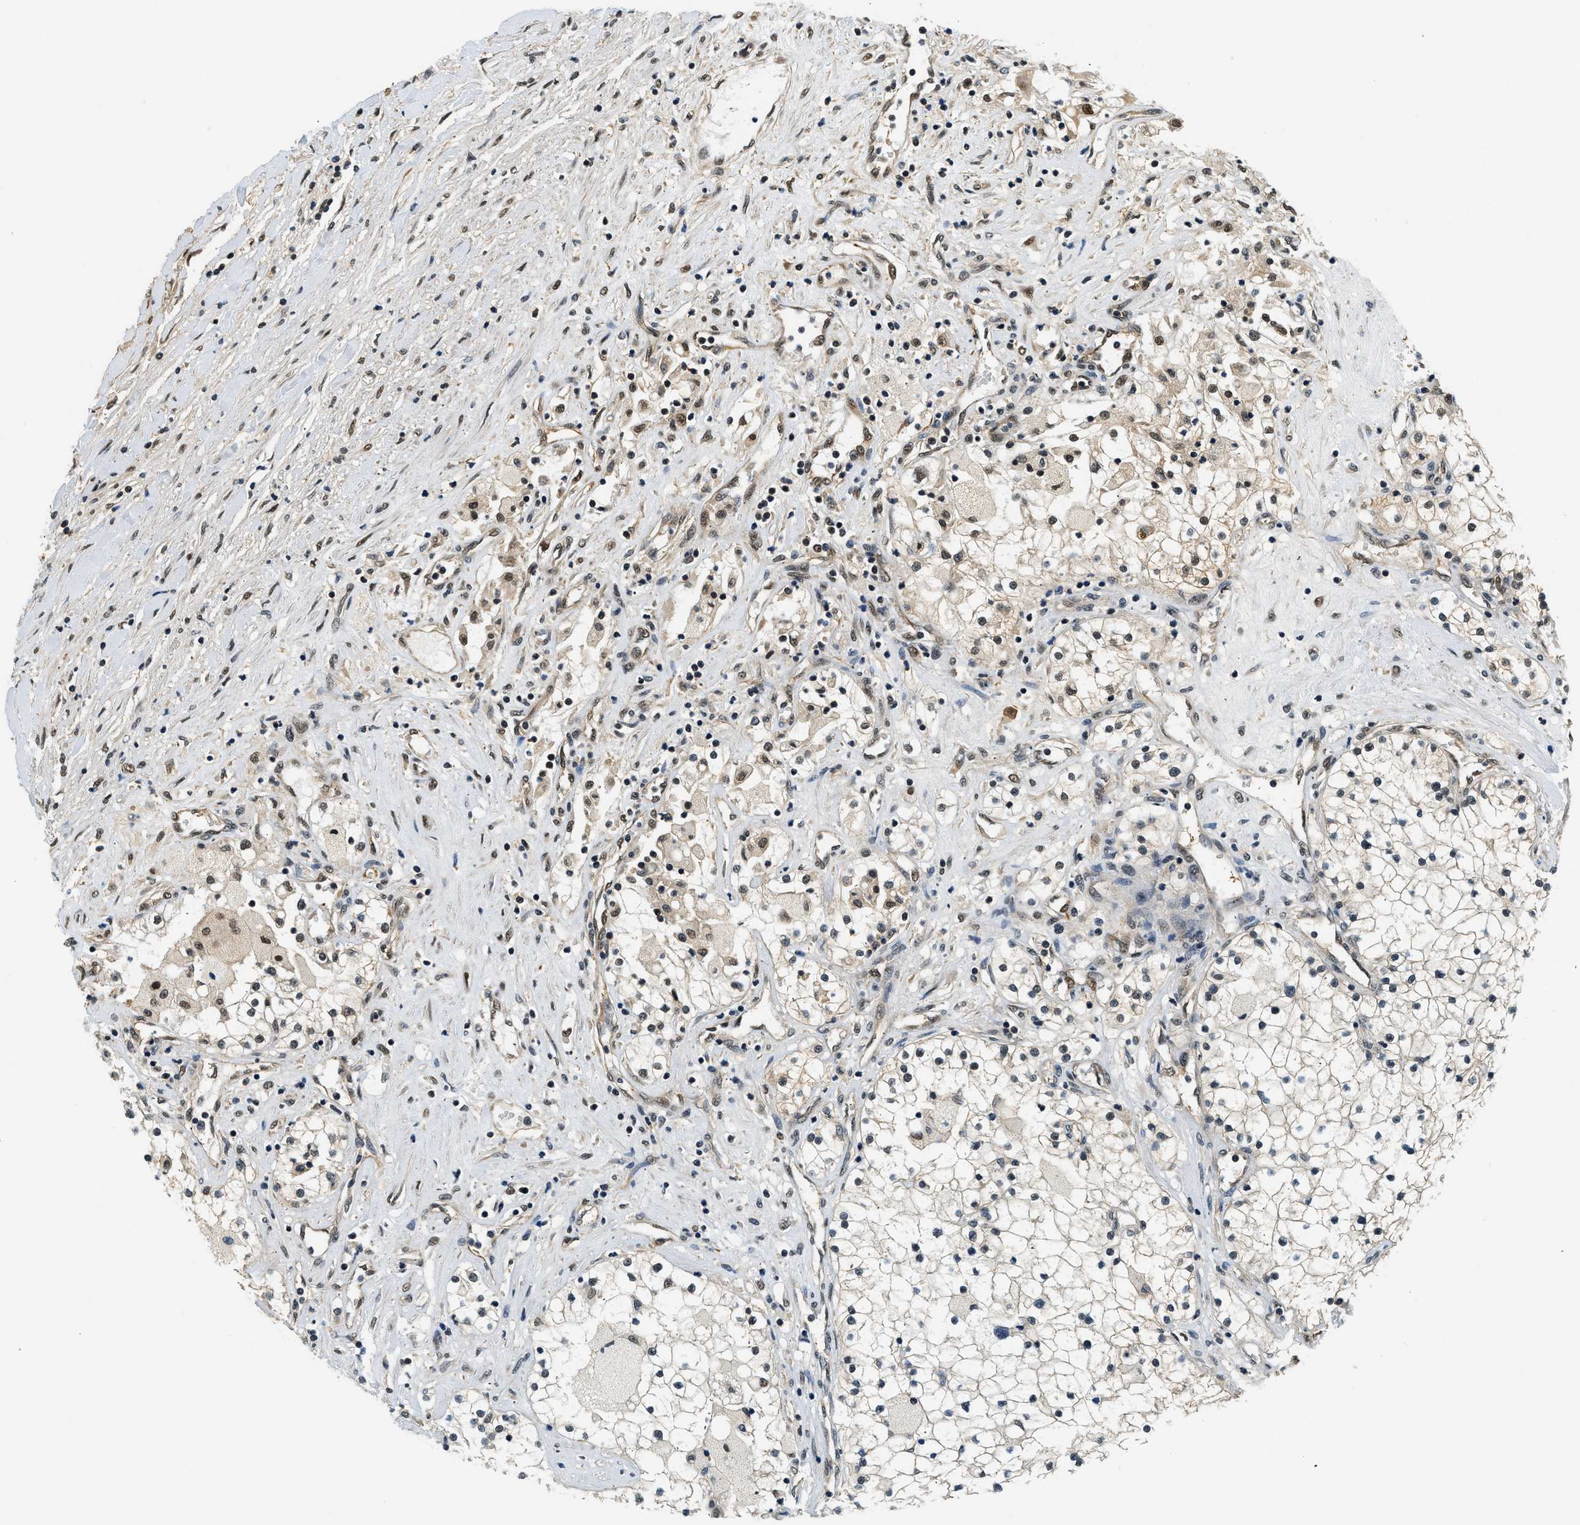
{"staining": {"intensity": "moderate", "quantity": ">75%", "location": "cytoplasmic/membranous,nuclear"}, "tissue": "renal cancer", "cell_type": "Tumor cells", "image_type": "cancer", "snomed": [{"axis": "morphology", "description": "Adenocarcinoma, NOS"}, {"axis": "topography", "description": "Kidney"}], "caption": "DAB immunohistochemical staining of human renal cancer displays moderate cytoplasmic/membranous and nuclear protein positivity in about >75% of tumor cells.", "gene": "PSMD3", "patient": {"sex": "male", "age": 68}}